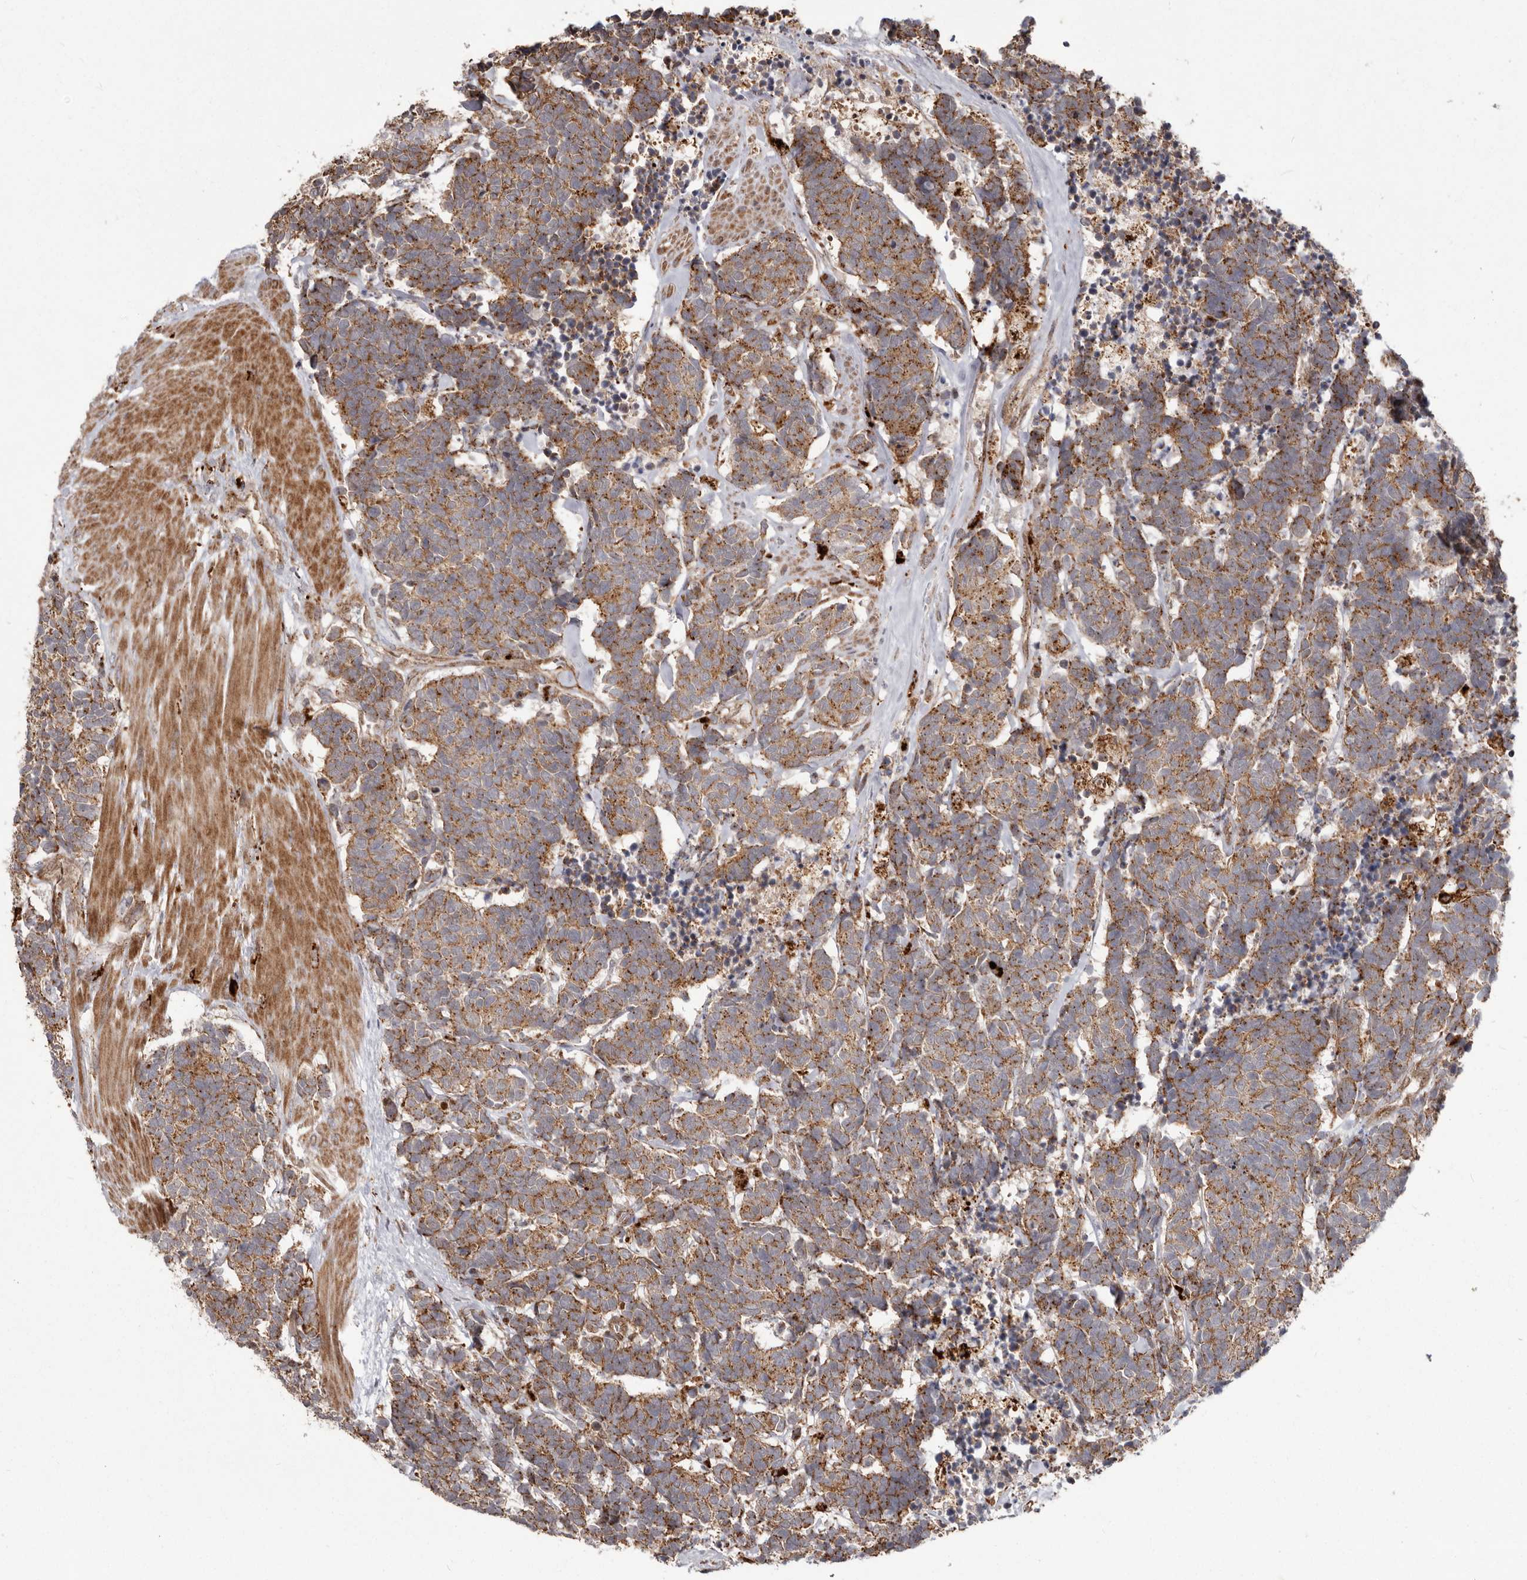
{"staining": {"intensity": "moderate", "quantity": ">75%", "location": "cytoplasmic/membranous"}, "tissue": "carcinoid", "cell_type": "Tumor cells", "image_type": "cancer", "snomed": [{"axis": "morphology", "description": "Carcinoma, NOS"}, {"axis": "morphology", "description": "Carcinoid, malignant, NOS"}, {"axis": "topography", "description": "Urinary bladder"}], "caption": "Immunohistochemistry micrograph of neoplastic tissue: carcinoma stained using immunohistochemistry demonstrates medium levels of moderate protein expression localized specifically in the cytoplasmic/membranous of tumor cells, appearing as a cytoplasmic/membranous brown color.", "gene": "NUP43", "patient": {"sex": "male", "age": 57}}